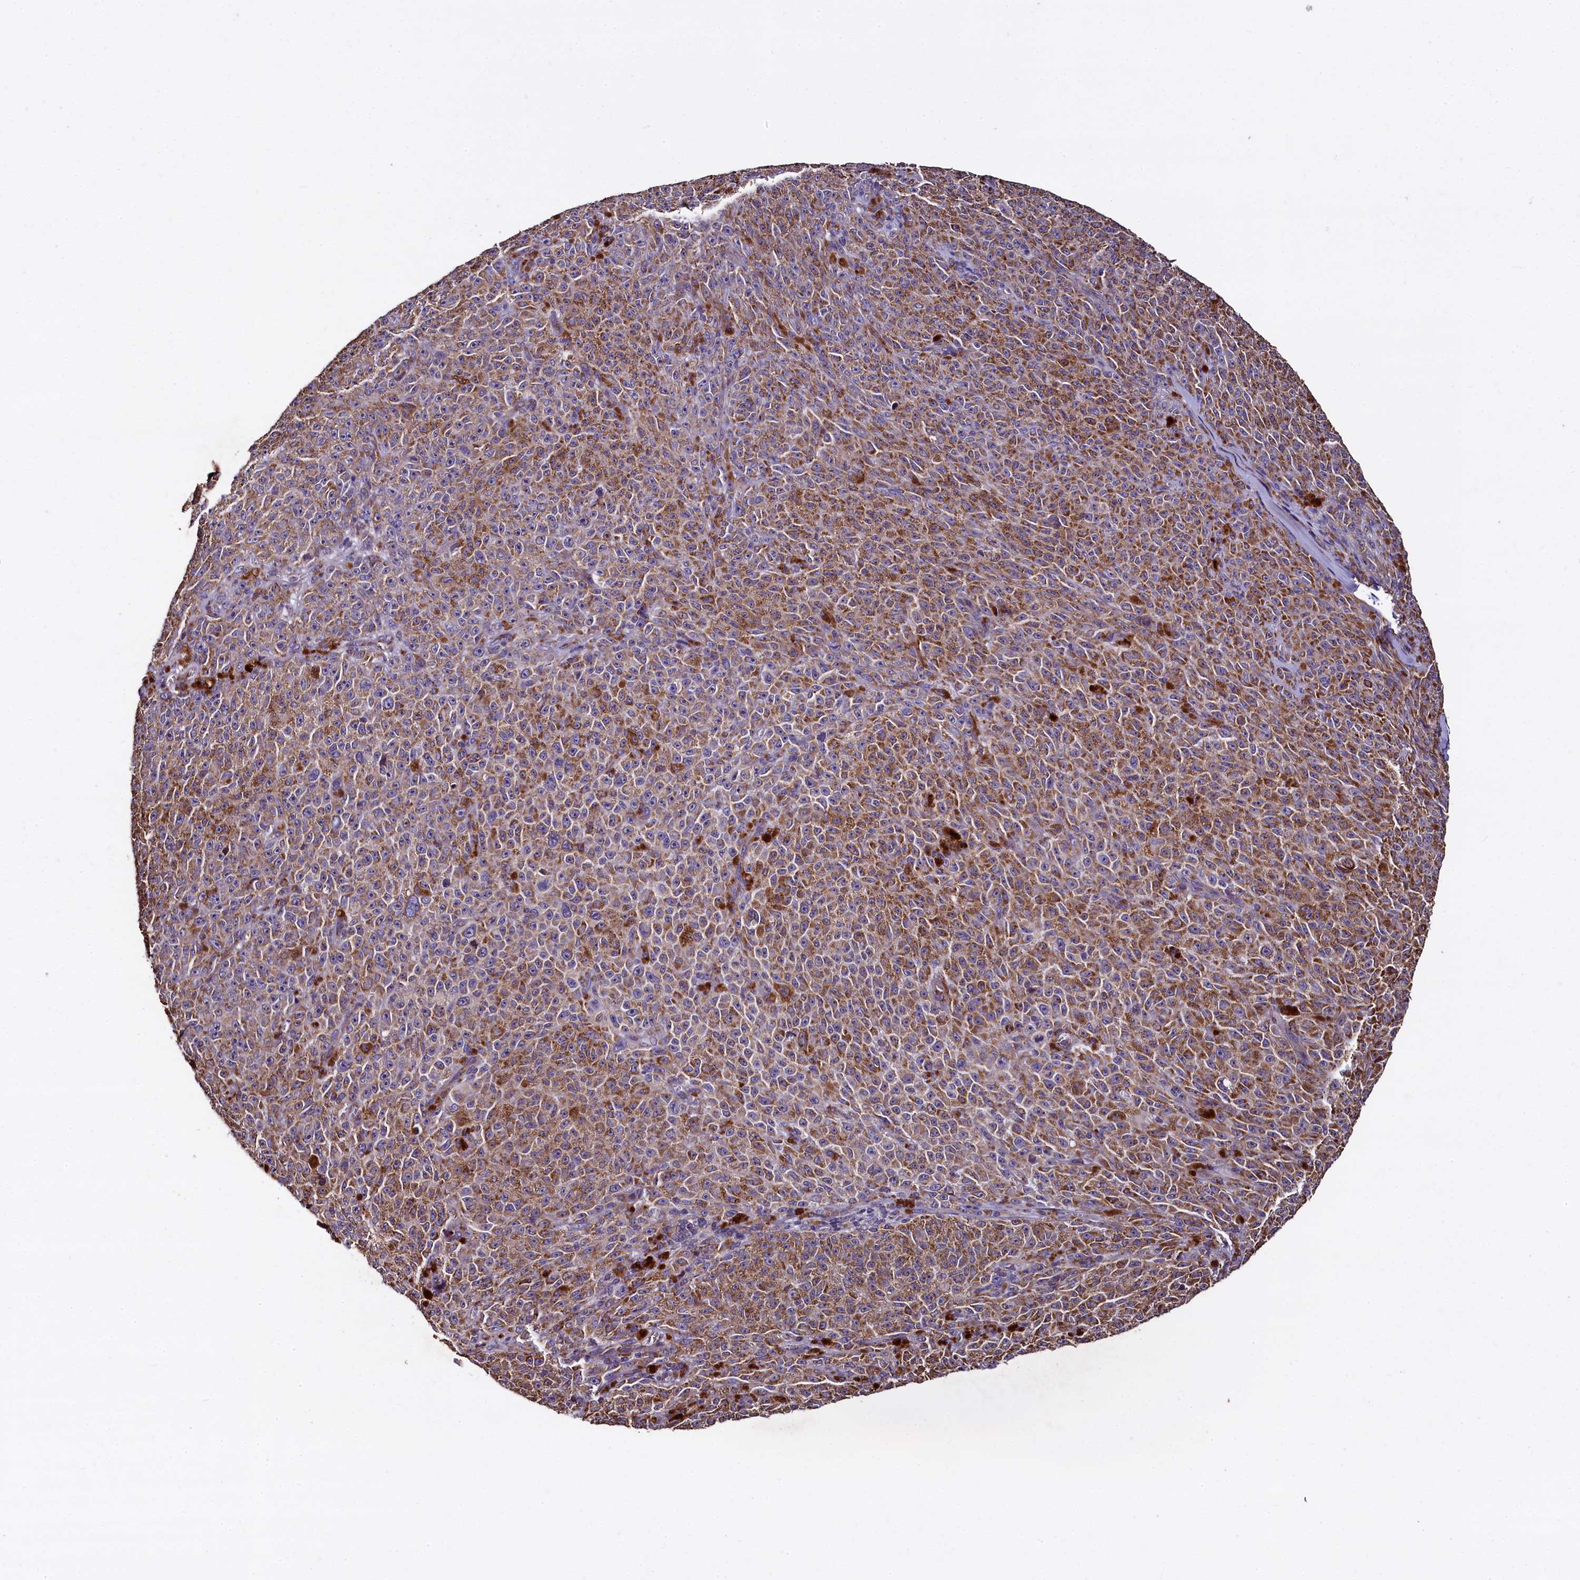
{"staining": {"intensity": "strong", "quantity": "25%-75%", "location": "cytoplasmic/membranous"}, "tissue": "melanoma", "cell_type": "Tumor cells", "image_type": "cancer", "snomed": [{"axis": "morphology", "description": "Malignant melanoma, NOS"}, {"axis": "topography", "description": "Skin"}], "caption": "A brown stain highlights strong cytoplasmic/membranous expression of a protein in human malignant melanoma tumor cells. The staining was performed using DAB to visualize the protein expression in brown, while the nuclei were stained in blue with hematoxylin (Magnification: 20x).", "gene": "COQ9", "patient": {"sex": "female", "age": 82}}